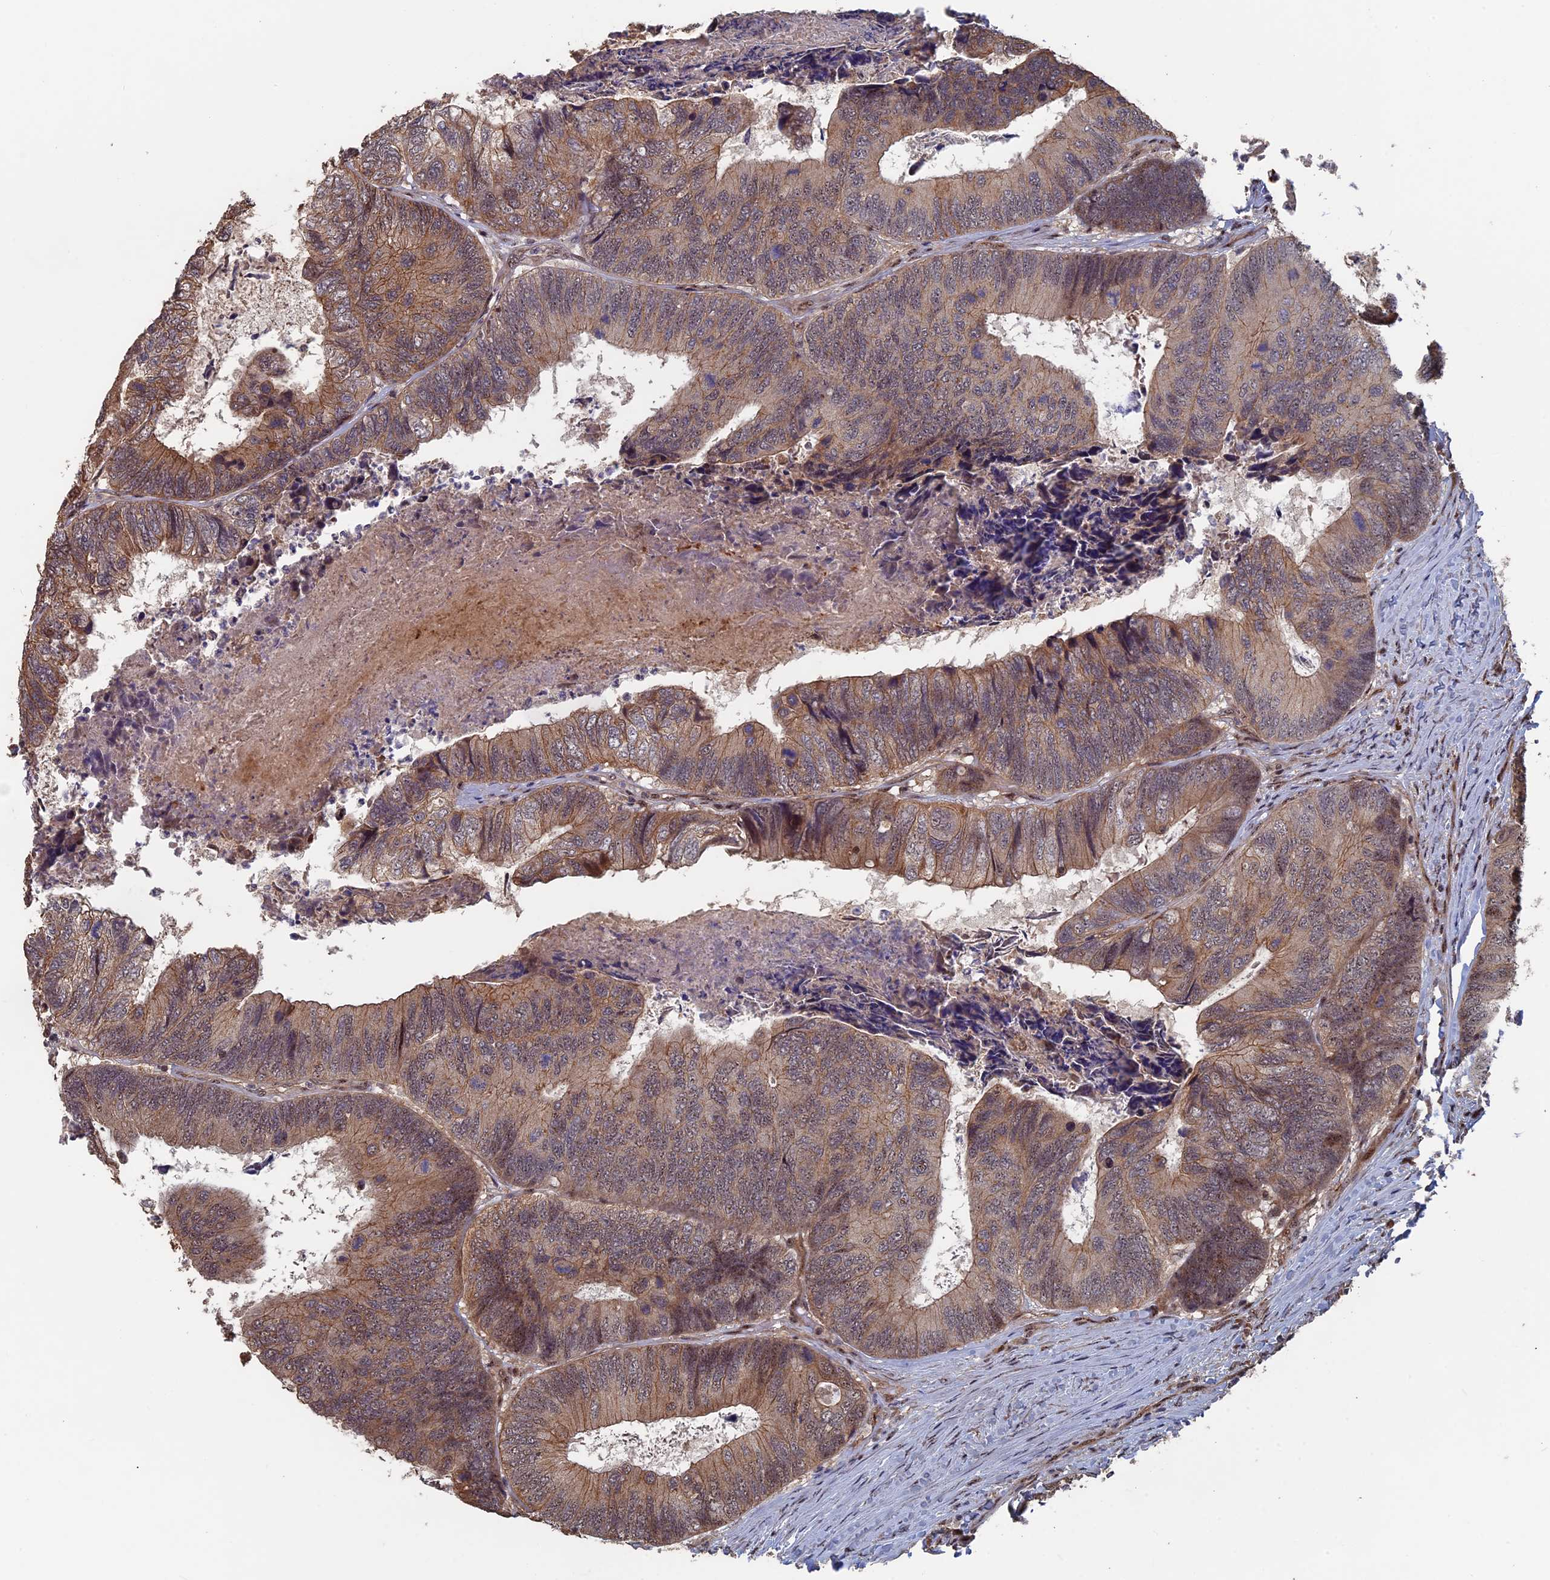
{"staining": {"intensity": "moderate", "quantity": ">75%", "location": "cytoplasmic/membranous"}, "tissue": "colorectal cancer", "cell_type": "Tumor cells", "image_type": "cancer", "snomed": [{"axis": "morphology", "description": "Adenocarcinoma, NOS"}, {"axis": "topography", "description": "Colon"}], "caption": "Tumor cells reveal moderate cytoplasmic/membranous expression in approximately >75% of cells in adenocarcinoma (colorectal).", "gene": "KIAA1328", "patient": {"sex": "female", "age": 67}}